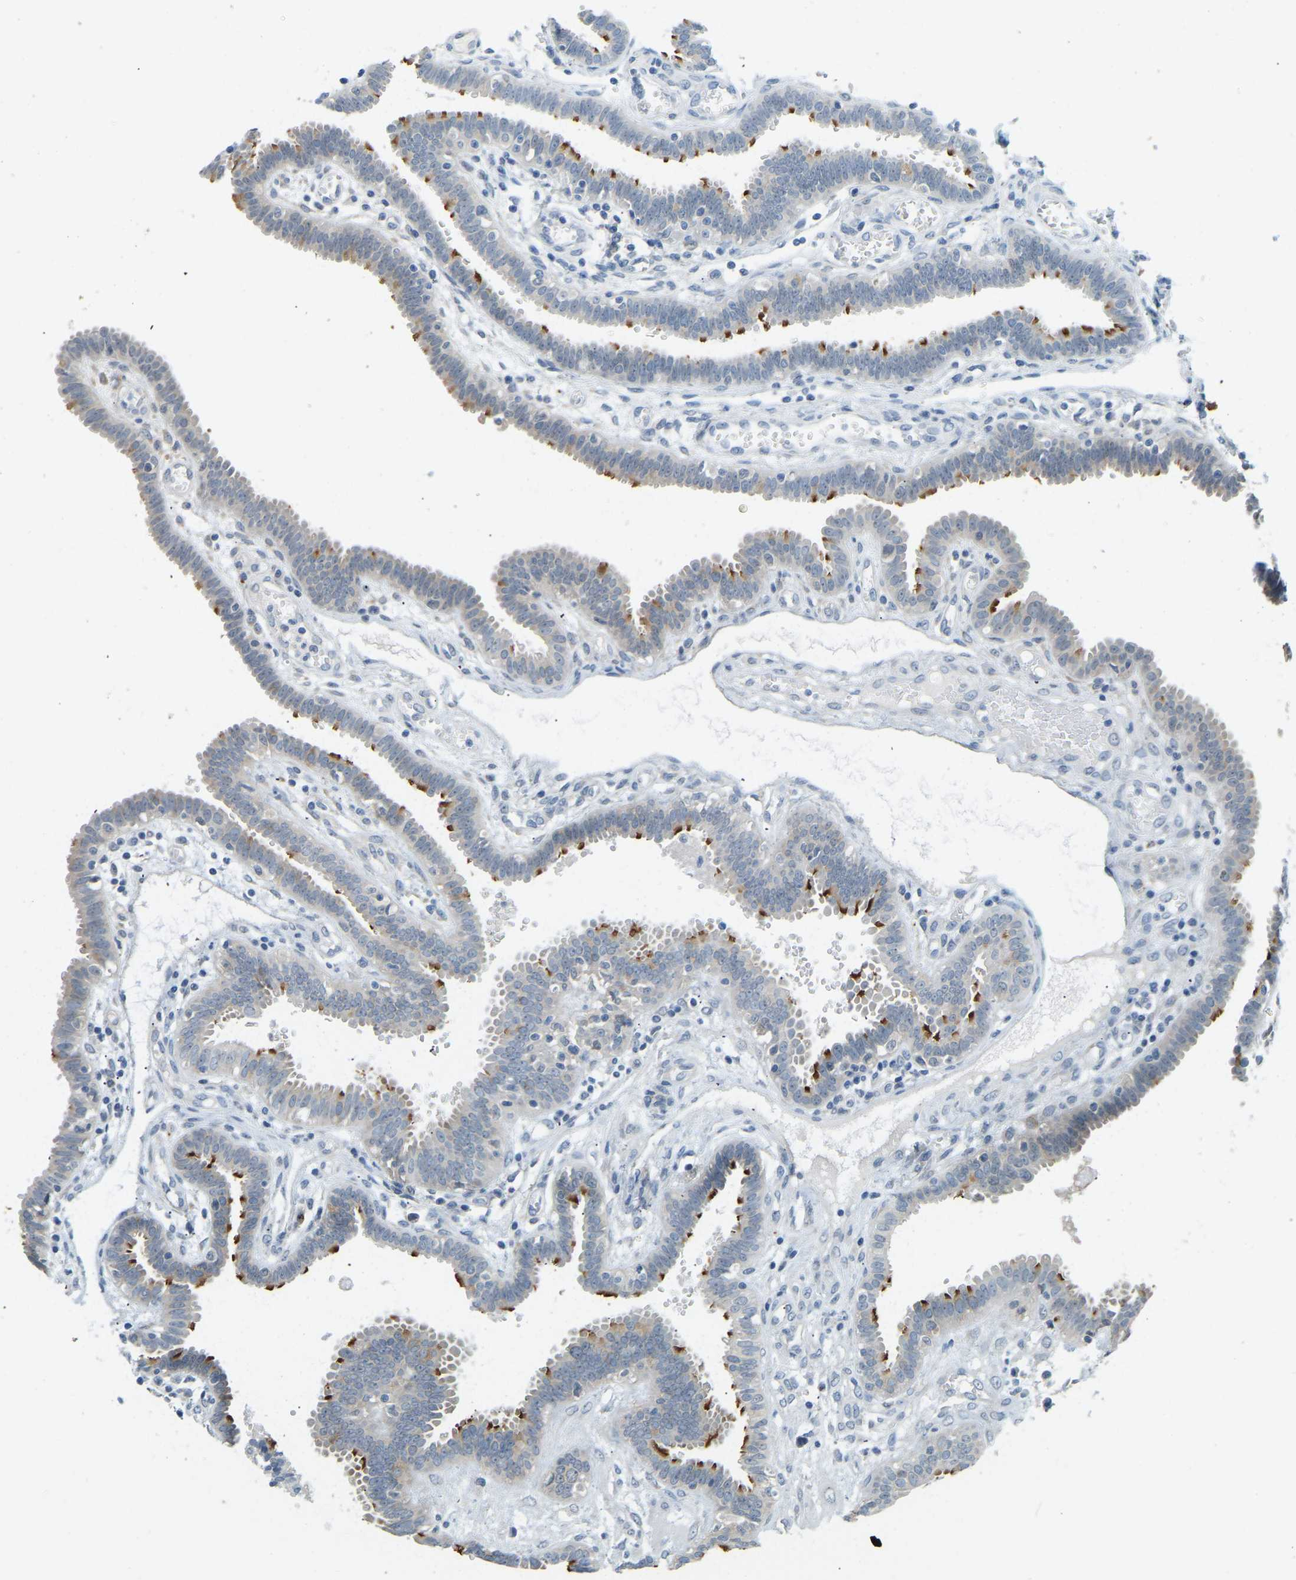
{"staining": {"intensity": "moderate", "quantity": "25%-75%", "location": "cytoplasmic/membranous"}, "tissue": "fallopian tube", "cell_type": "Glandular cells", "image_type": "normal", "snomed": [{"axis": "morphology", "description": "Normal tissue, NOS"}, {"axis": "topography", "description": "Fallopian tube"}, {"axis": "topography", "description": "Placenta"}], "caption": "Fallopian tube was stained to show a protein in brown. There is medium levels of moderate cytoplasmic/membranous positivity in about 25%-75% of glandular cells. The protein of interest is stained brown, and the nuclei are stained in blue (DAB IHC with brightfield microscopy, high magnification).", "gene": "NME8", "patient": {"sex": "female", "age": 32}}